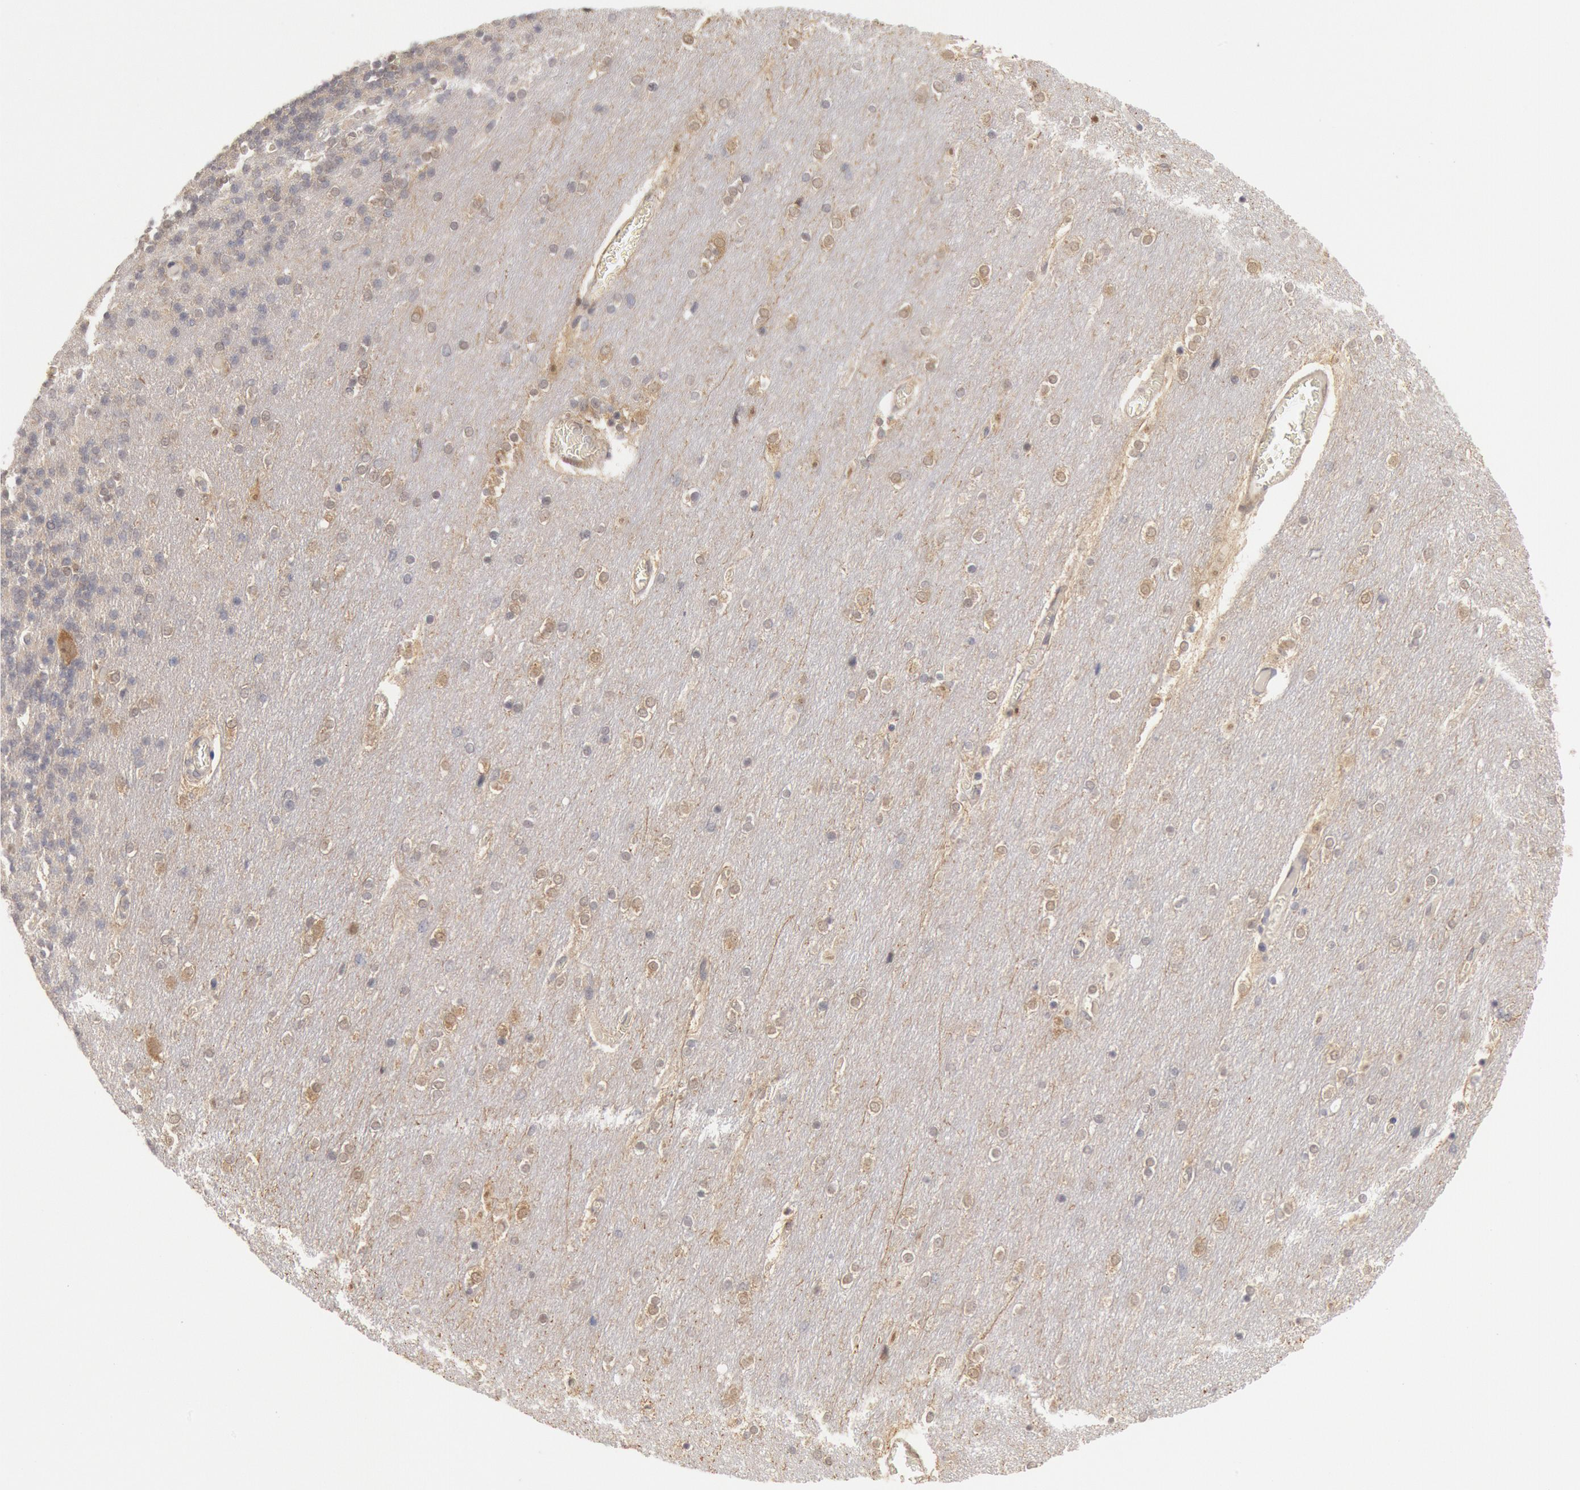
{"staining": {"intensity": "weak", "quantity": ">75%", "location": "cytoplasmic/membranous"}, "tissue": "cerebellum", "cell_type": "Cells in granular layer", "image_type": "normal", "snomed": [{"axis": "morphology", "description": "Normal tissue, NOS"}, {"axis": "topography", "description": "Cerebellum"}], "caption": "High-magnification brightfield microscopy of normal cerebellum stained with DAB (3,3'-diaminobenzidine) (brown) and counterstained with hematoxylin (blue). cells in granular layer exhibit weak cytoplasmic/membranous staining is seen in approximately>75% of cells.", "gene": "DNAJA1", "patient": {"sex": "female", "age": 54}}